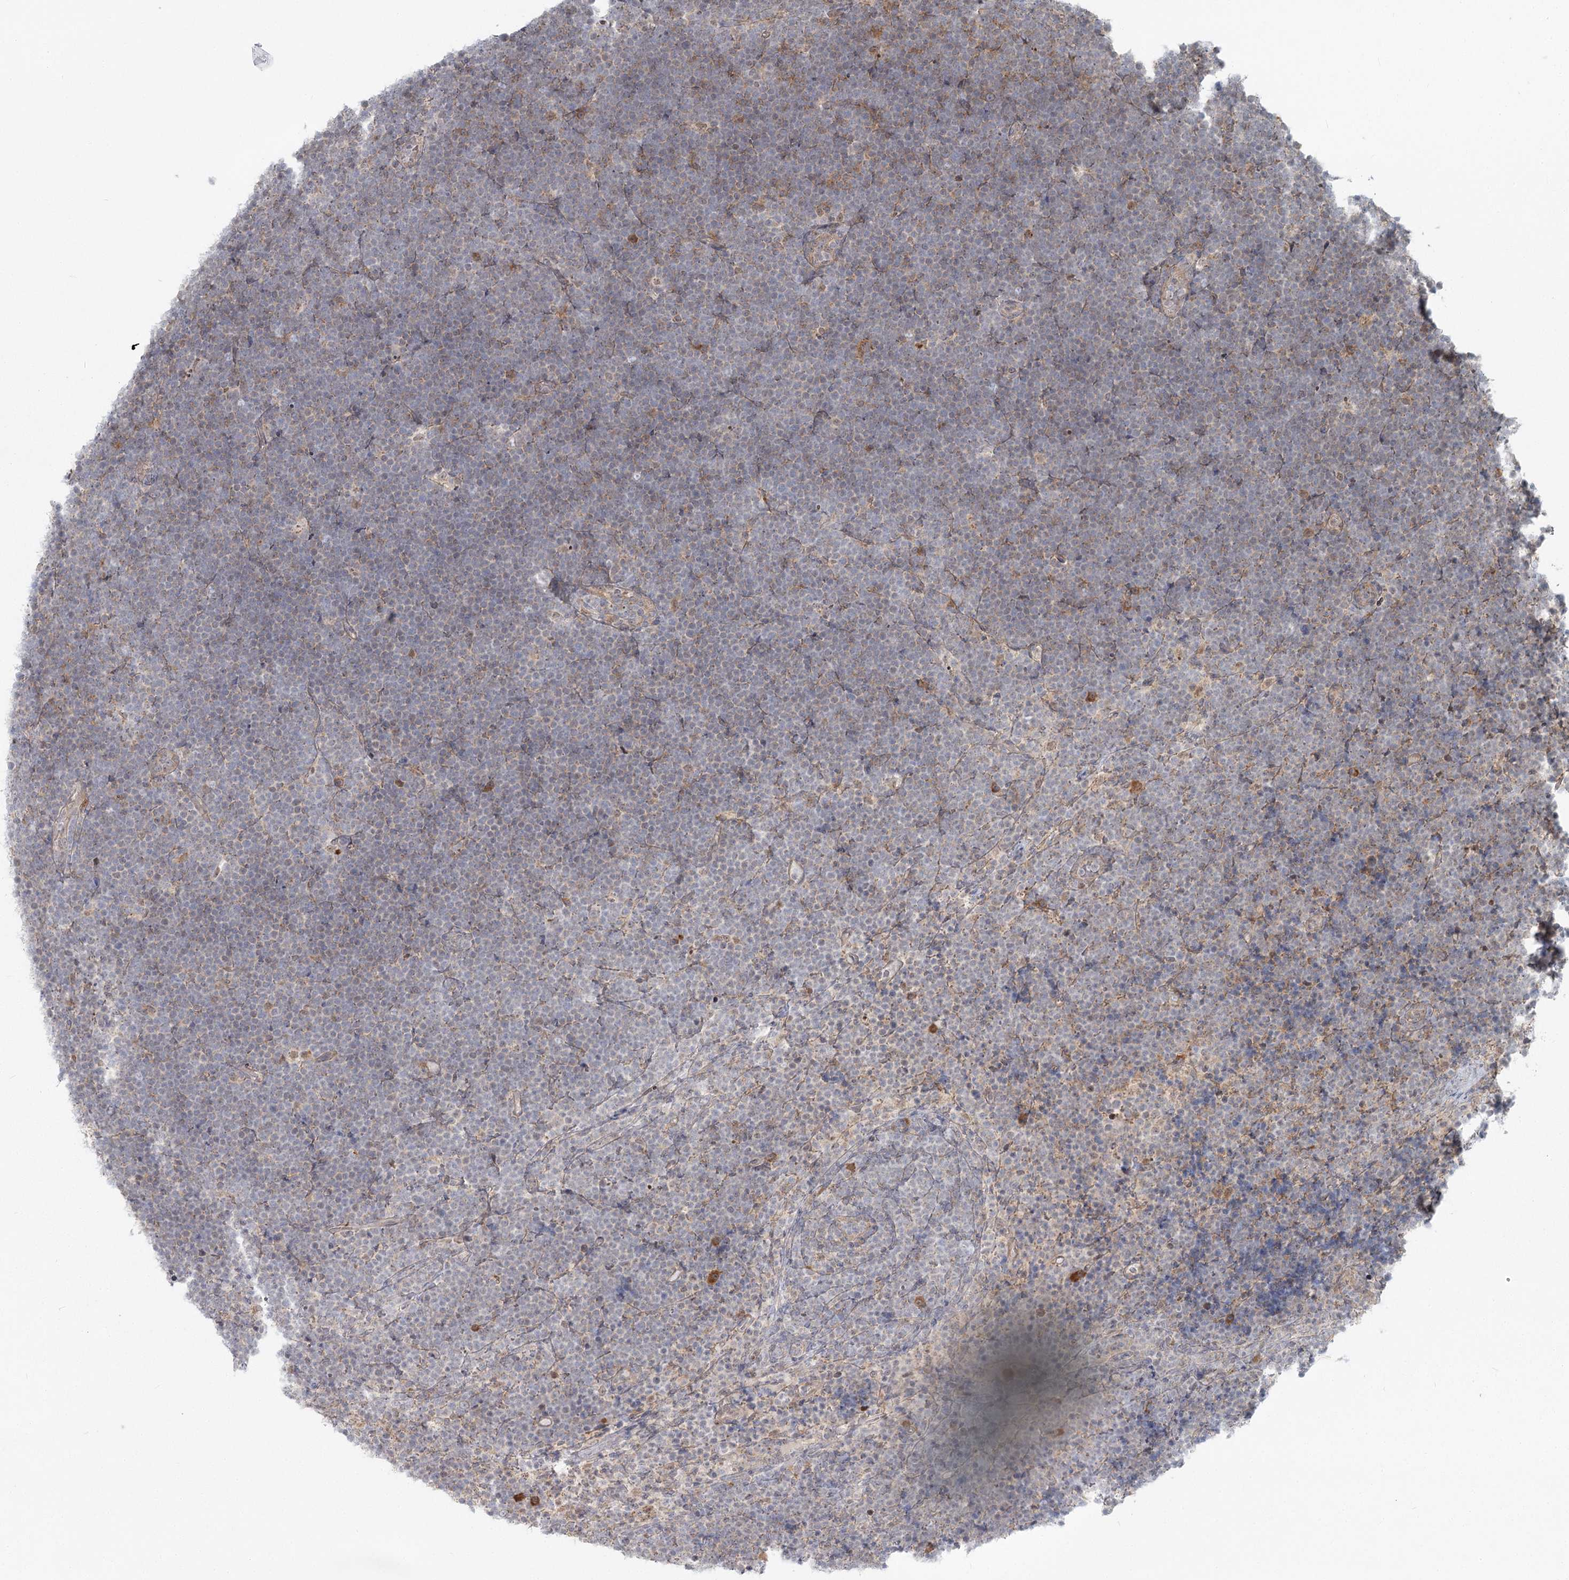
{"staining": {"intensity": "weak", "quantity": "<25%", "location": "cytoplasmic/membranous"}, "tissue": "lymphoma", "cell_type": "Tumor cells", "image_type": "cancer", "snomed": [{"axis": "morphology", "description": "Malignant lymphoma, non-Hodgkin's type, High grade"}, {"axis": "topography", "description": "Lymph node"}], "caption": "A photomicrograph of lymphoma stained for a protein shows no brown staining in tumor cells.", "gene": "THNSL1", "patient": {"sex": "male", "age": 13}}